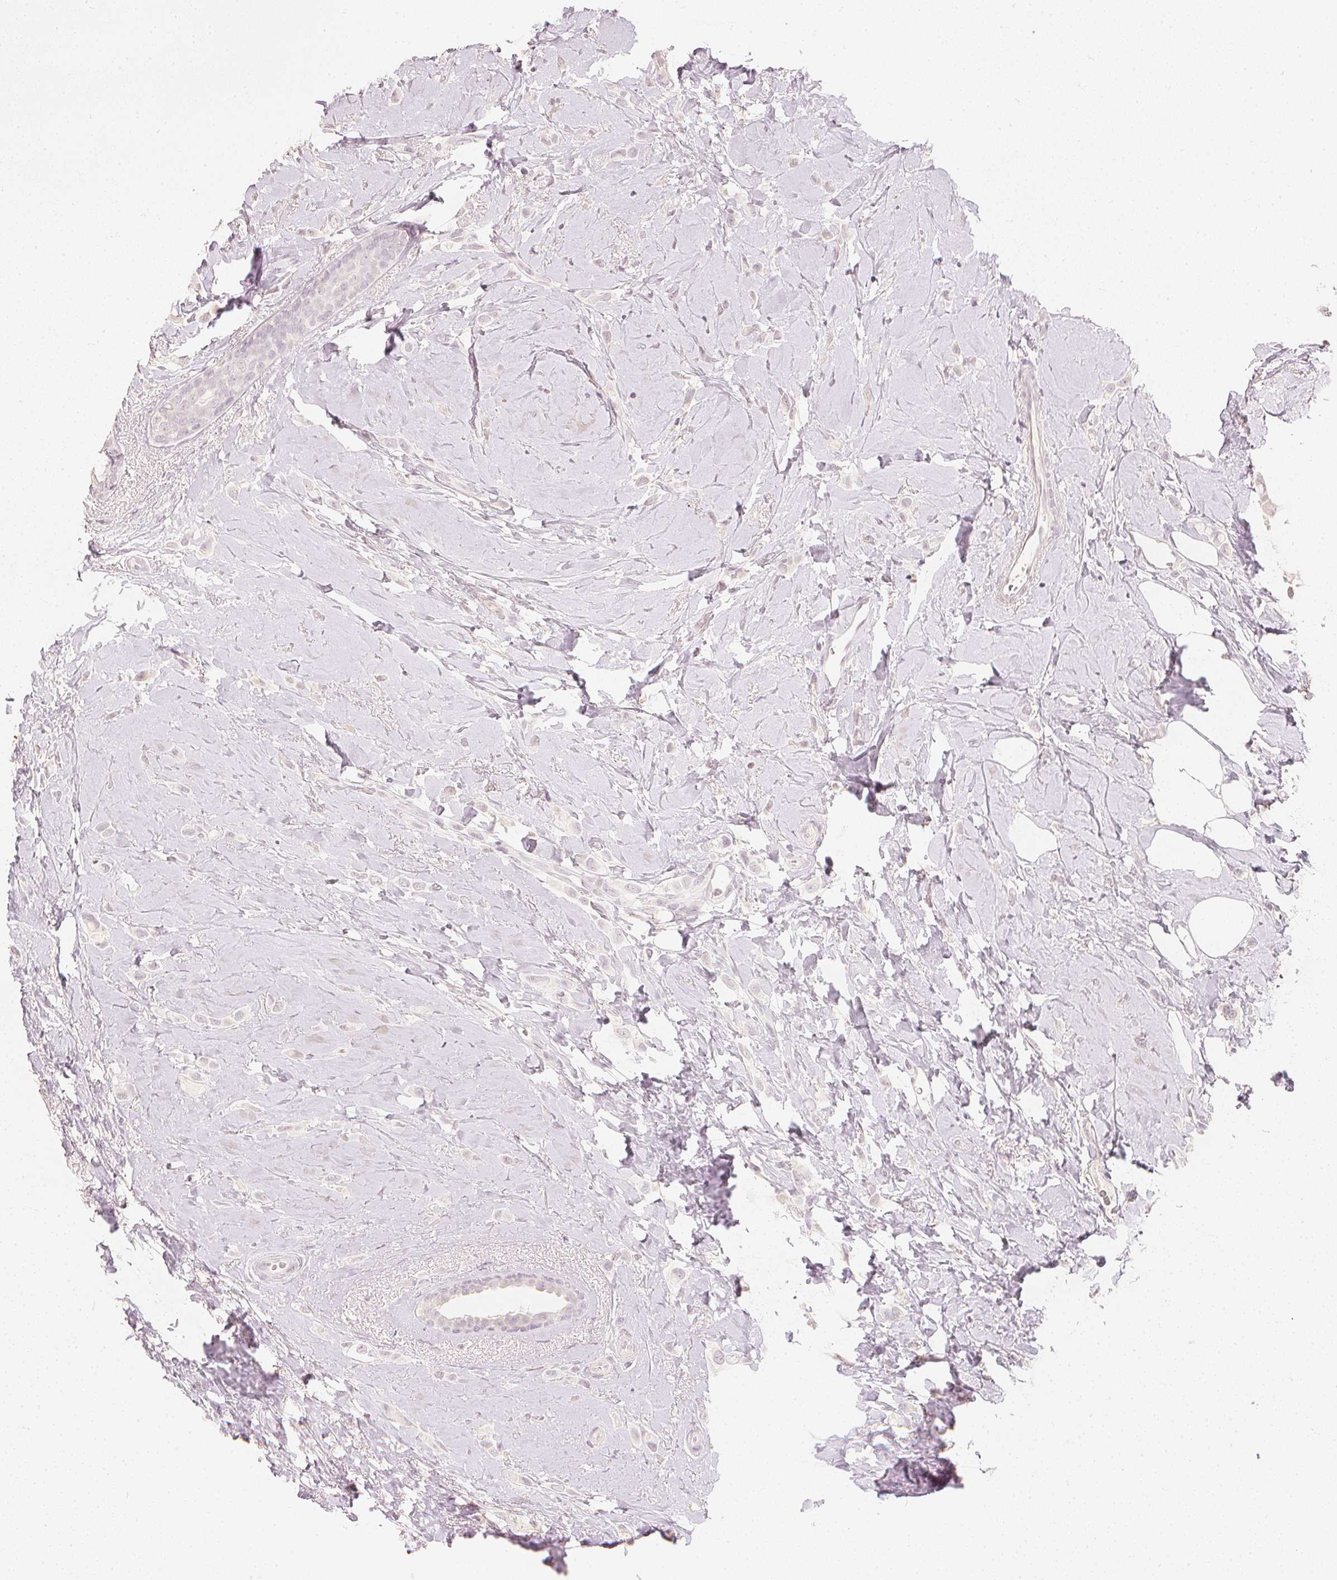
{"staining": {"intensity": "negative", "quantity": "none", "location": "none"}, "tissue": "breast cancer", "cell_type": "Tumor cells", "image_type": "cancer", "snomed": [{"axis": "morphology", "description": "Lobular carcinoma"}, {"axis": "topography", "description": "Breast"}], "caption": "Tumor cells show no significant expression in breast lobular carcinoma. The staining is performed using DAB brown chromogen with nuclei counter-stained in using hematoxylin.", "gene": "CALB1", "patient": {"sex": "female", "age": 66}}